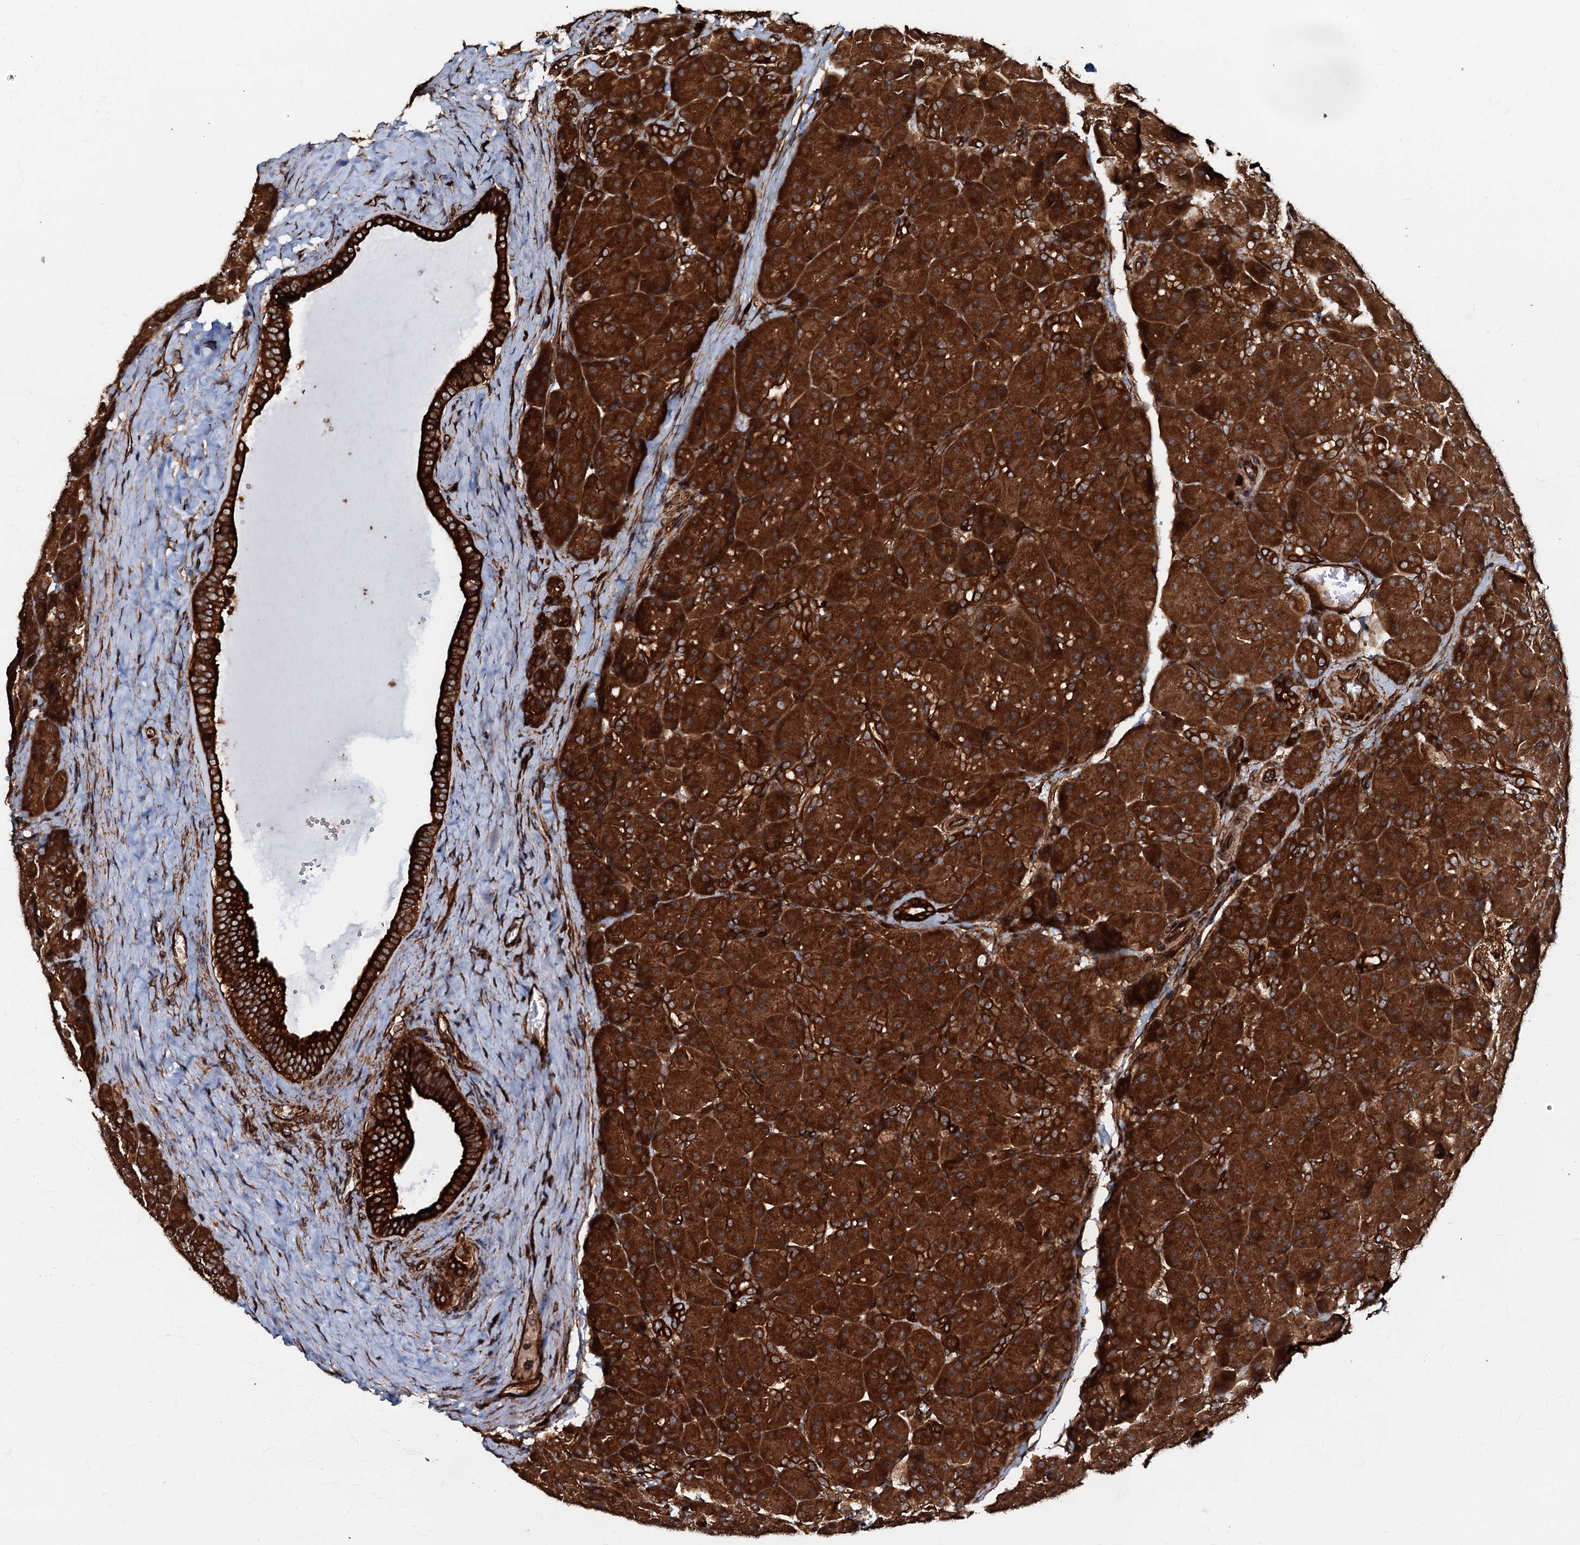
{"staining": {"intensity": "strong", "quantity": ">75%", "location": "cytoplasmic/membranous"}, "tissue": "pancreas", "cell_type": "Exocrine glandular cells", "image_type": "normal", "snomed": [{"axis": "morphology", "description": "Normal tissue, NOS"}, {"axis": "topography", "description": "Pancreas"}], "caption": "Human pancreas stained with a brown dye displays strong cytoplasmic/membranous positive expression in about >75% of exocrine glandular cells.", "gene": "BLOC1S6", "patient": {"sex": "male", "age": 66}}